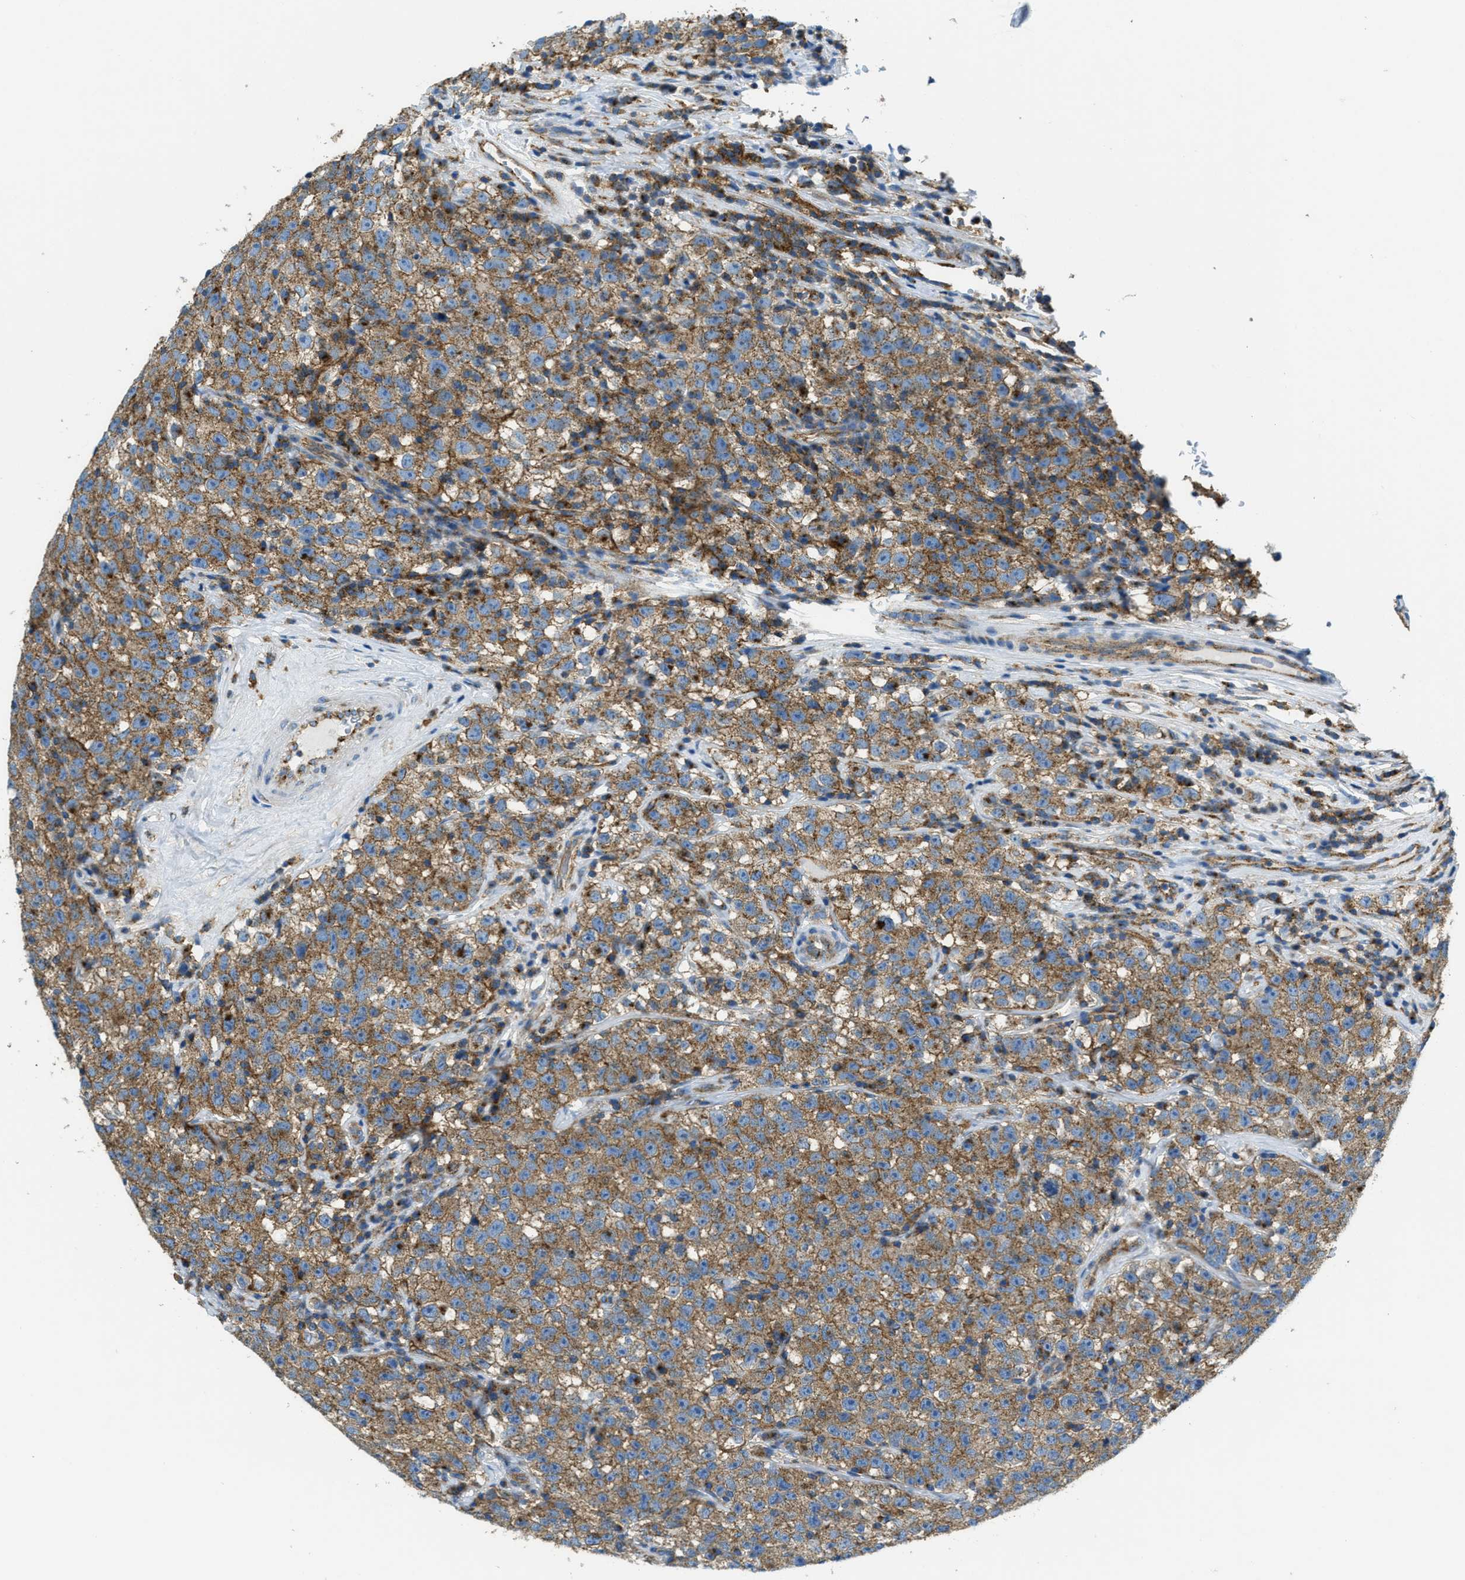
{"staining": {"intensity": "moderate", "quantity": ">75%", "location": "cytoplasmic/membranous"}, "tissue": "testis cancer", "cell_type": "Tumor cells", "image_type": "cancer", "snomed": [{"axis": "morphology", "description": "Seminoma, NOS"}, {"axis": "topography", "description": "Testis"}], "caption": "Immunohistochemistry micrograph of neoplastic tissue: seminoma (testis) stained using immunohistochemistry (IHC) exhibits medium levels of moderate protein expression localized specifically in the cytoplasmic/membranous of tumor cells, appearing as a cytoplasmic/membranous brown color.", "gene": "AP2B1", "patient": {"sex": "male", "age": 22}}